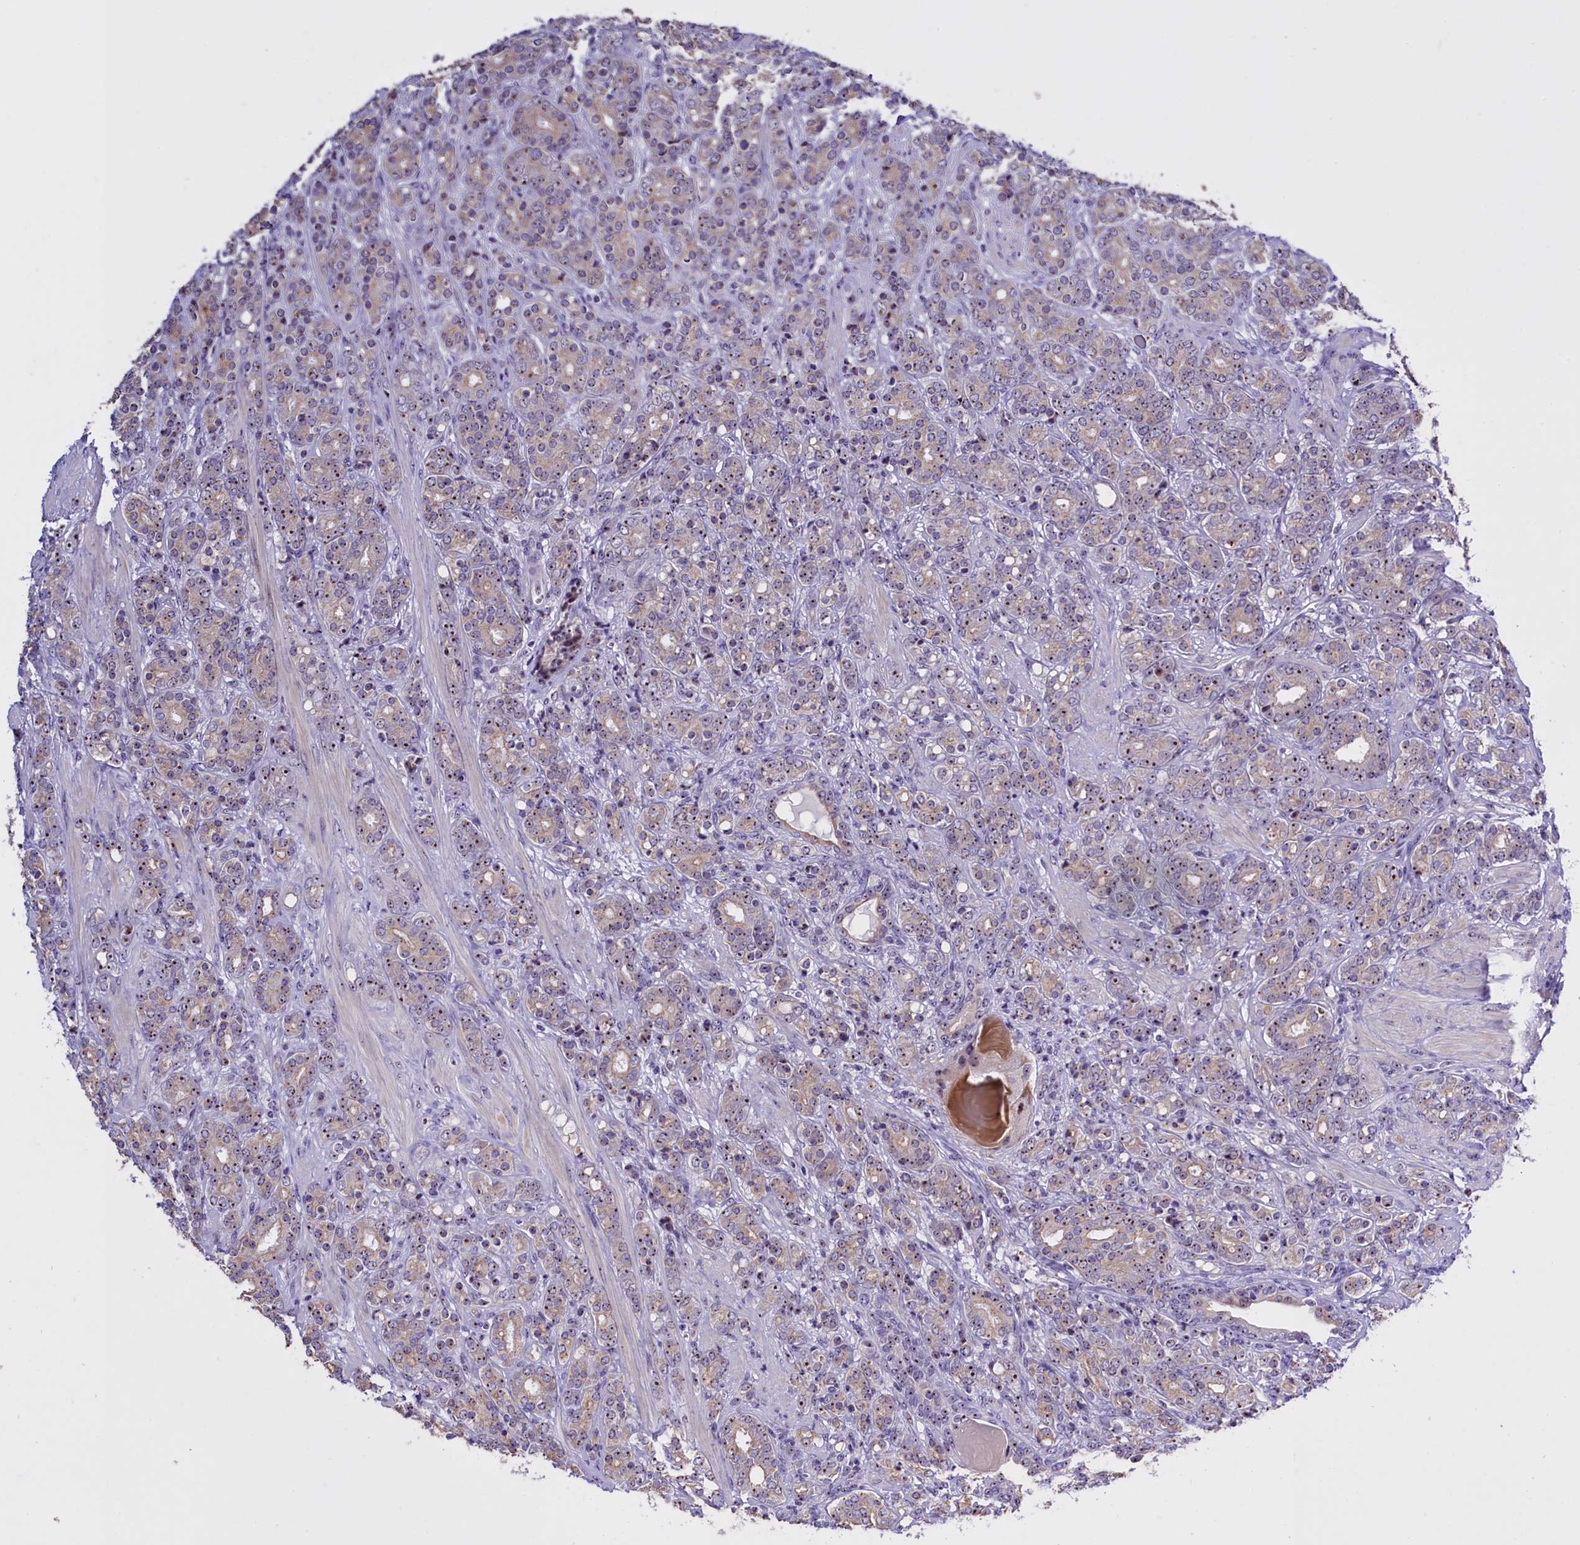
{"staining": {"intensity": "moderate", "quantity": "25%-75%", "location": "nuclear"}, "tissue": "prostate cancer", "cell_type": "Tumor cells", "image_type": "cancer", "snomed": [{"axis": "morphology", "description": "Adenocarcinoma, High grade"}, {"axis": "topography", "description": "Prostate"}], "caption": "Immunohistochemical staining of prostate cancer exhibits medium levels of moderate nuclear protein expression in approximately 25%-75% of tumor cells. The staining was performed using DAB (3,3'-diaminobenzidine) to visualize the protein expression in brown, while the nuclei were stained in blue with hematoxylin (Magnification: 20x).", "gene": "TBL3", "patient": {"sex": "male", "age": 62}}